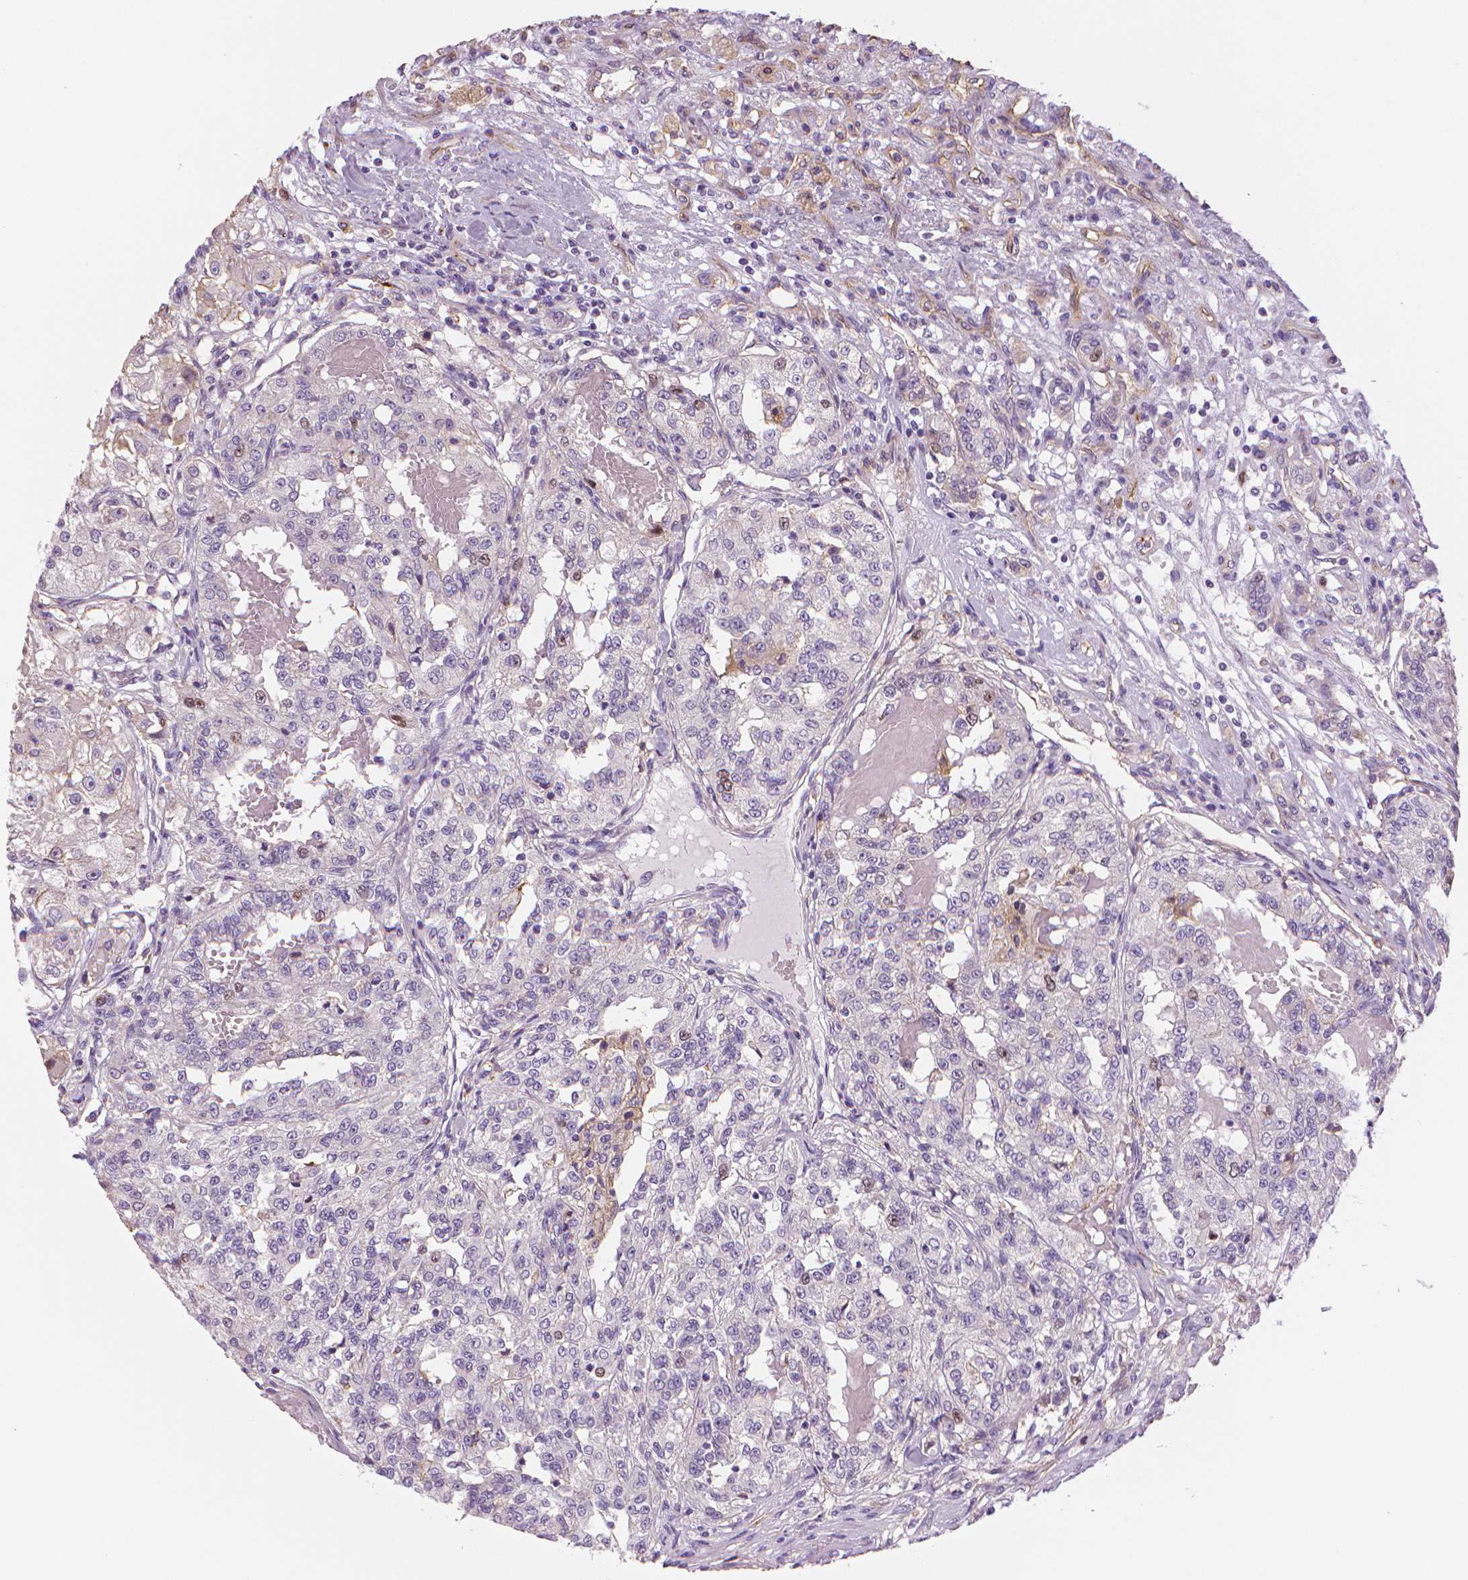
{"staining": {"intensity": "negative", "quantity": "none", "location": "none"}, "tissue": "renal cancer", "cell_type": "Tumor cells", "image_type": "cancer", "snomed": [{"axis": "morphology", "description": "Adenocarcinoma, NOS"}, {"axis": "topography", "description": "Kidney"}], "caption": "Immunohistochemical staining of human renal adenocarcinoma demonstrates no significant positivity in tumor cells.", "gene": "MKI67", "patient": {"sex": "female", "age": 63}}